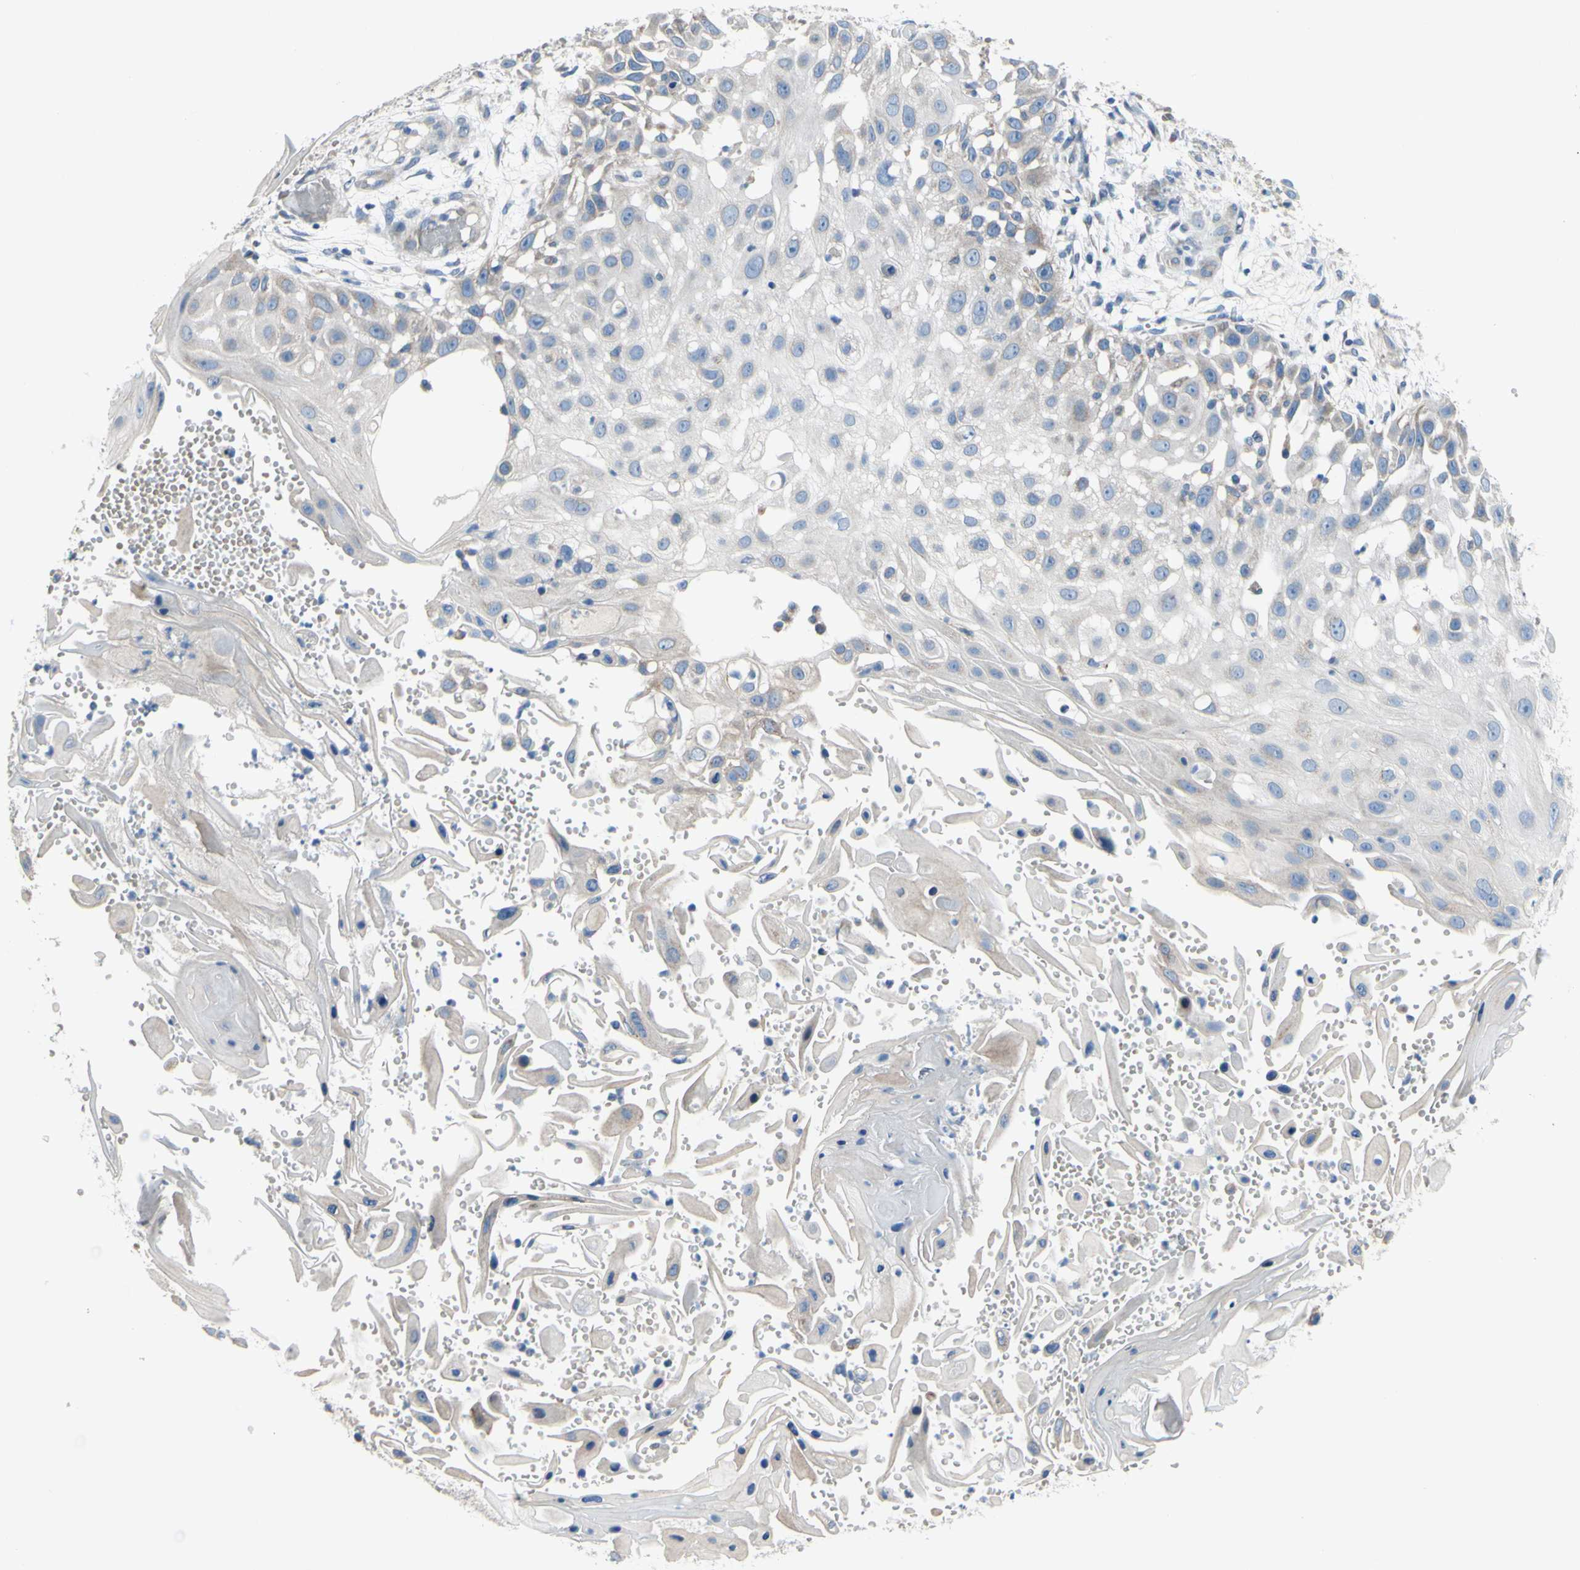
{"staining": {"intensity": "weak", "quantity": "<25%", "location": "cytoplasmic/membranous"}, "tissue": "skin cancer", "cell_type": "Tumor cells", "image_type": "cancer", "snomed": [{"axis": "morphology", "description": "Squamous cell carcinoma, NOS"}, {"axis": "topography", "description": "Skin"}], "caption": "This is an IHC photomicrograph of human squamous cell carcinoma (skin). There is no expression in tumor cells.", "gene": "GRAMD2B", "patient": {"sex": "female", "age": 44}}